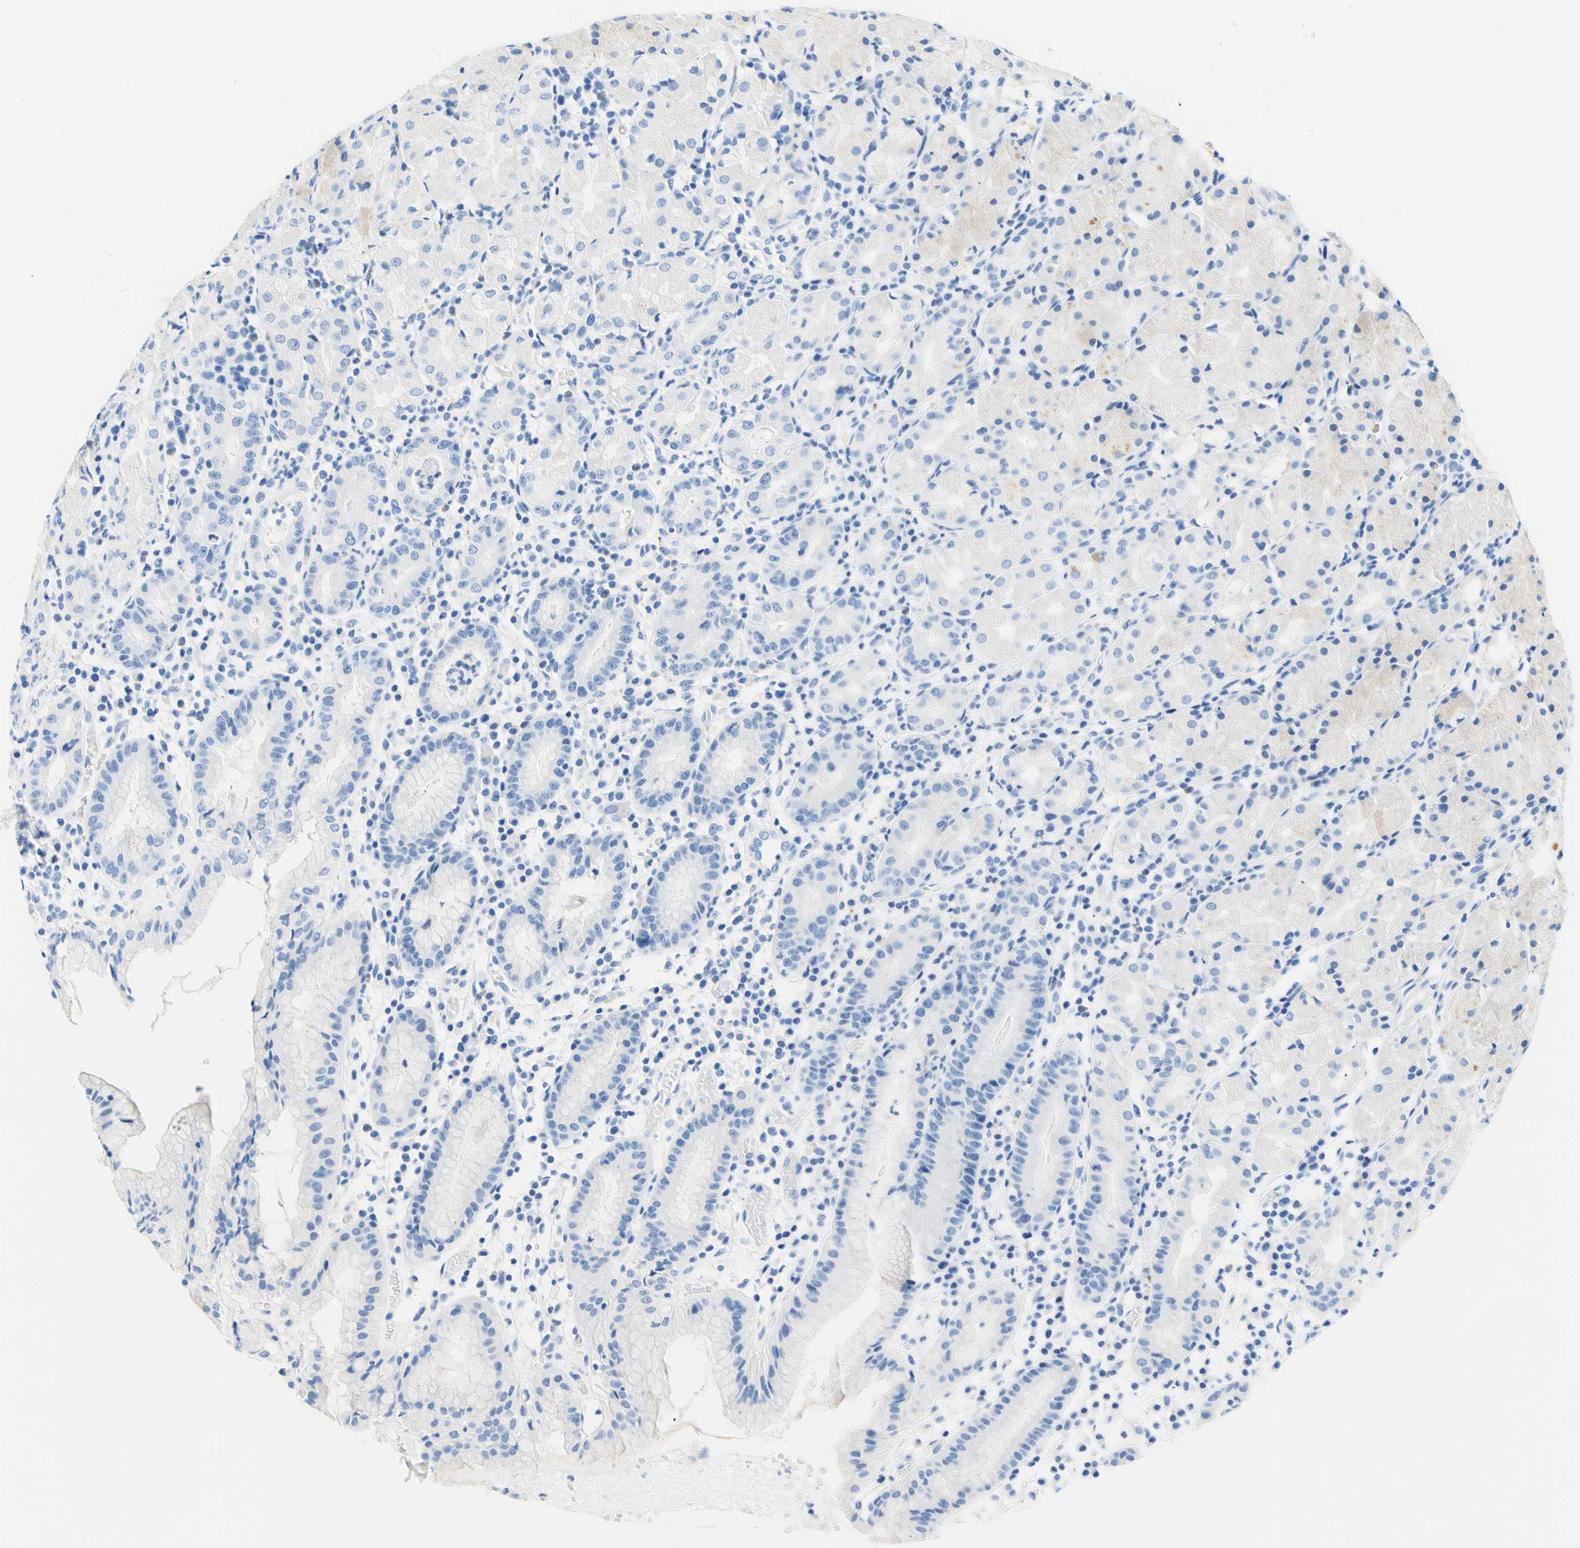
{"staining": {"intensity": "weak", "quantity": "<25%", "location": "cytoplasmic/membranous"}, "tissue": "stomach", "cell_type": "Glandular cells", "image_type": "normal", "snomed": [{"axis": "morphology", "description": "Normal tissue, NOS"}, {"axis": "topography", "description": "Stomach"}, {"axis": "topography", "description": "Stomach, lower"}], "caption": "The photomicrograph demonstrates no staining of glandular cells in normal stomach.", "gene": "MYH2", "patient": {"sex": "female", "age": 75}}